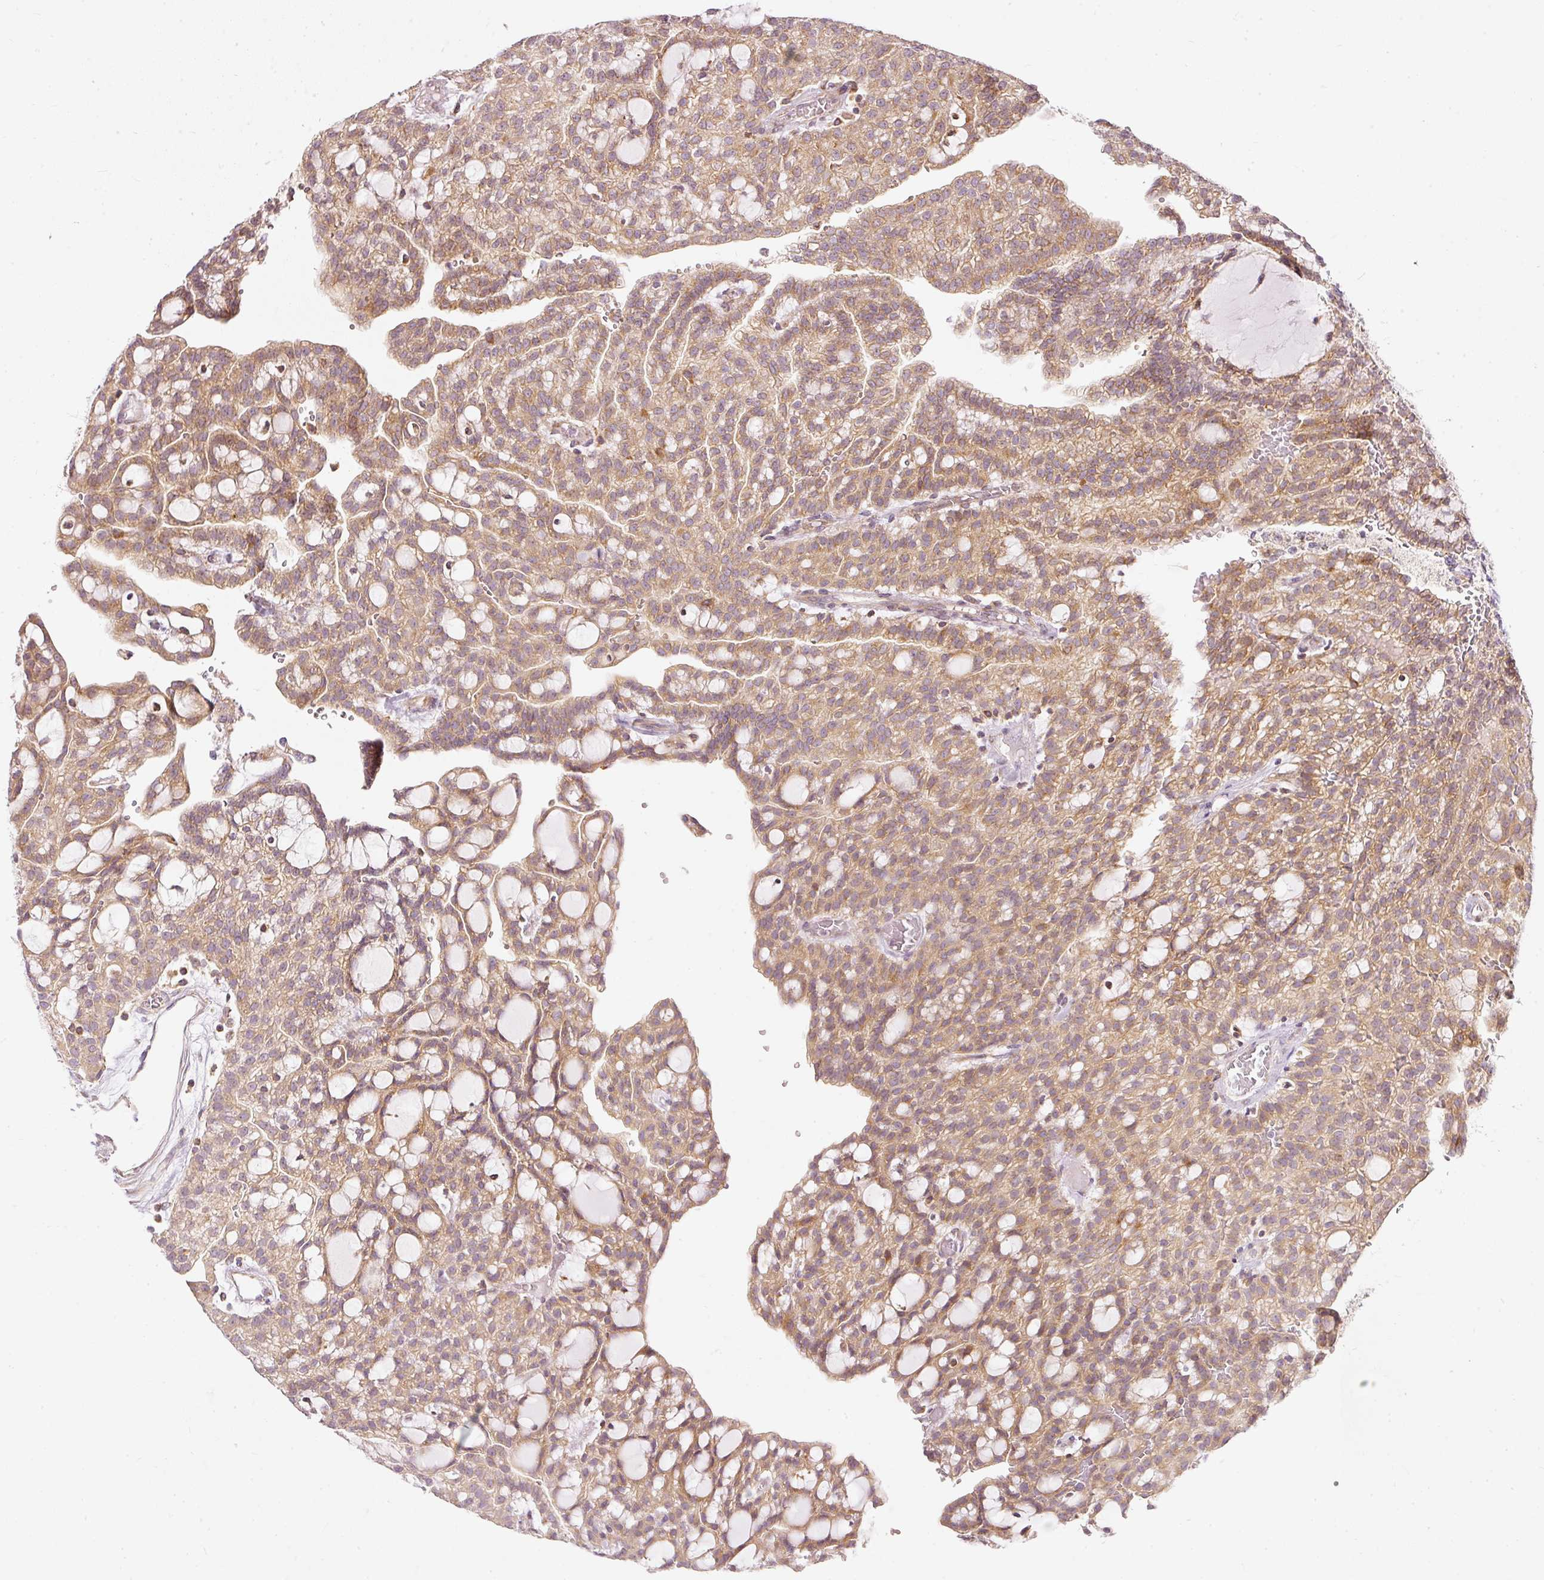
{"staining": {"intensity": "moderate", "quantity": ">75%", "location": "cytoplasmic/membranous"}, "tissue": "renal cancer", "cell_type": "Tumor cells", "image_type": "cancer", "snomed": [{"axis": "morphology", "description": "Adenocarcinoma, NOS"}, {"axis": "topography", "description": "Kidney"}], "caption": "Protein staining displays moderate cytoplasmic/membranous positivity in about >75% of tumor cells in renal adenocarcinoma.", "gene": "SNAPC5", "patient": {"sex": "male", "age": 63}}